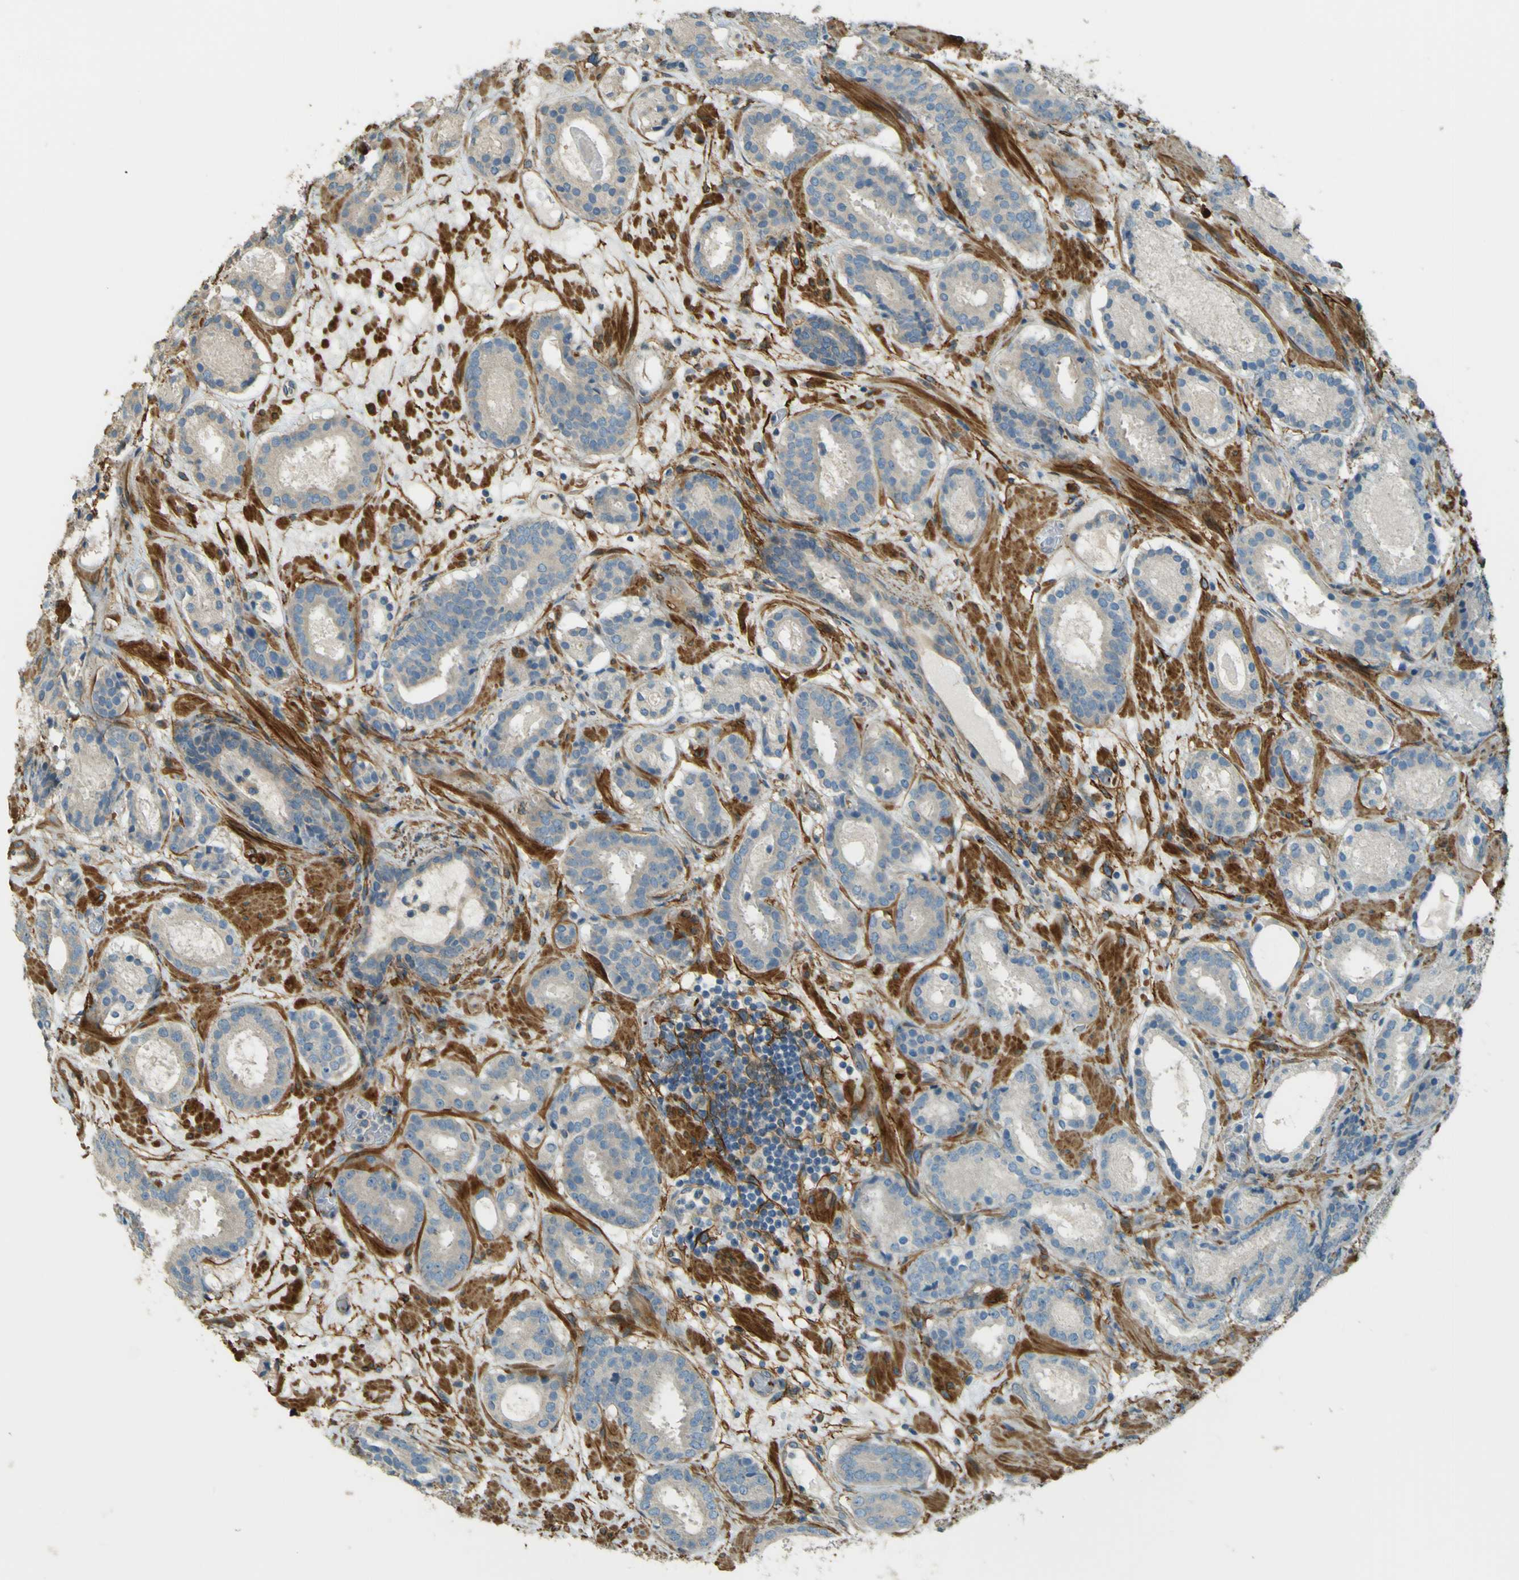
{"staining": {"intensity": "negative", "quantity": "none", "location": "none"}, "tissue": "prostate cancer", "cell_type": "Tumor cells", "image_type": "cancer", "snomed": [{"axis": "morphology", "description": "Adenocarcinoma, Low grade"}, {"axis": "topography", "description": "Prostate"}], "caption": "A photomicrograph of human prostate cancer (adenocarcinoma (low-grade)) is negative for staining in tumor cells.", "gene": "NEXN", "patient": {"sex": "male", "age": 69}}